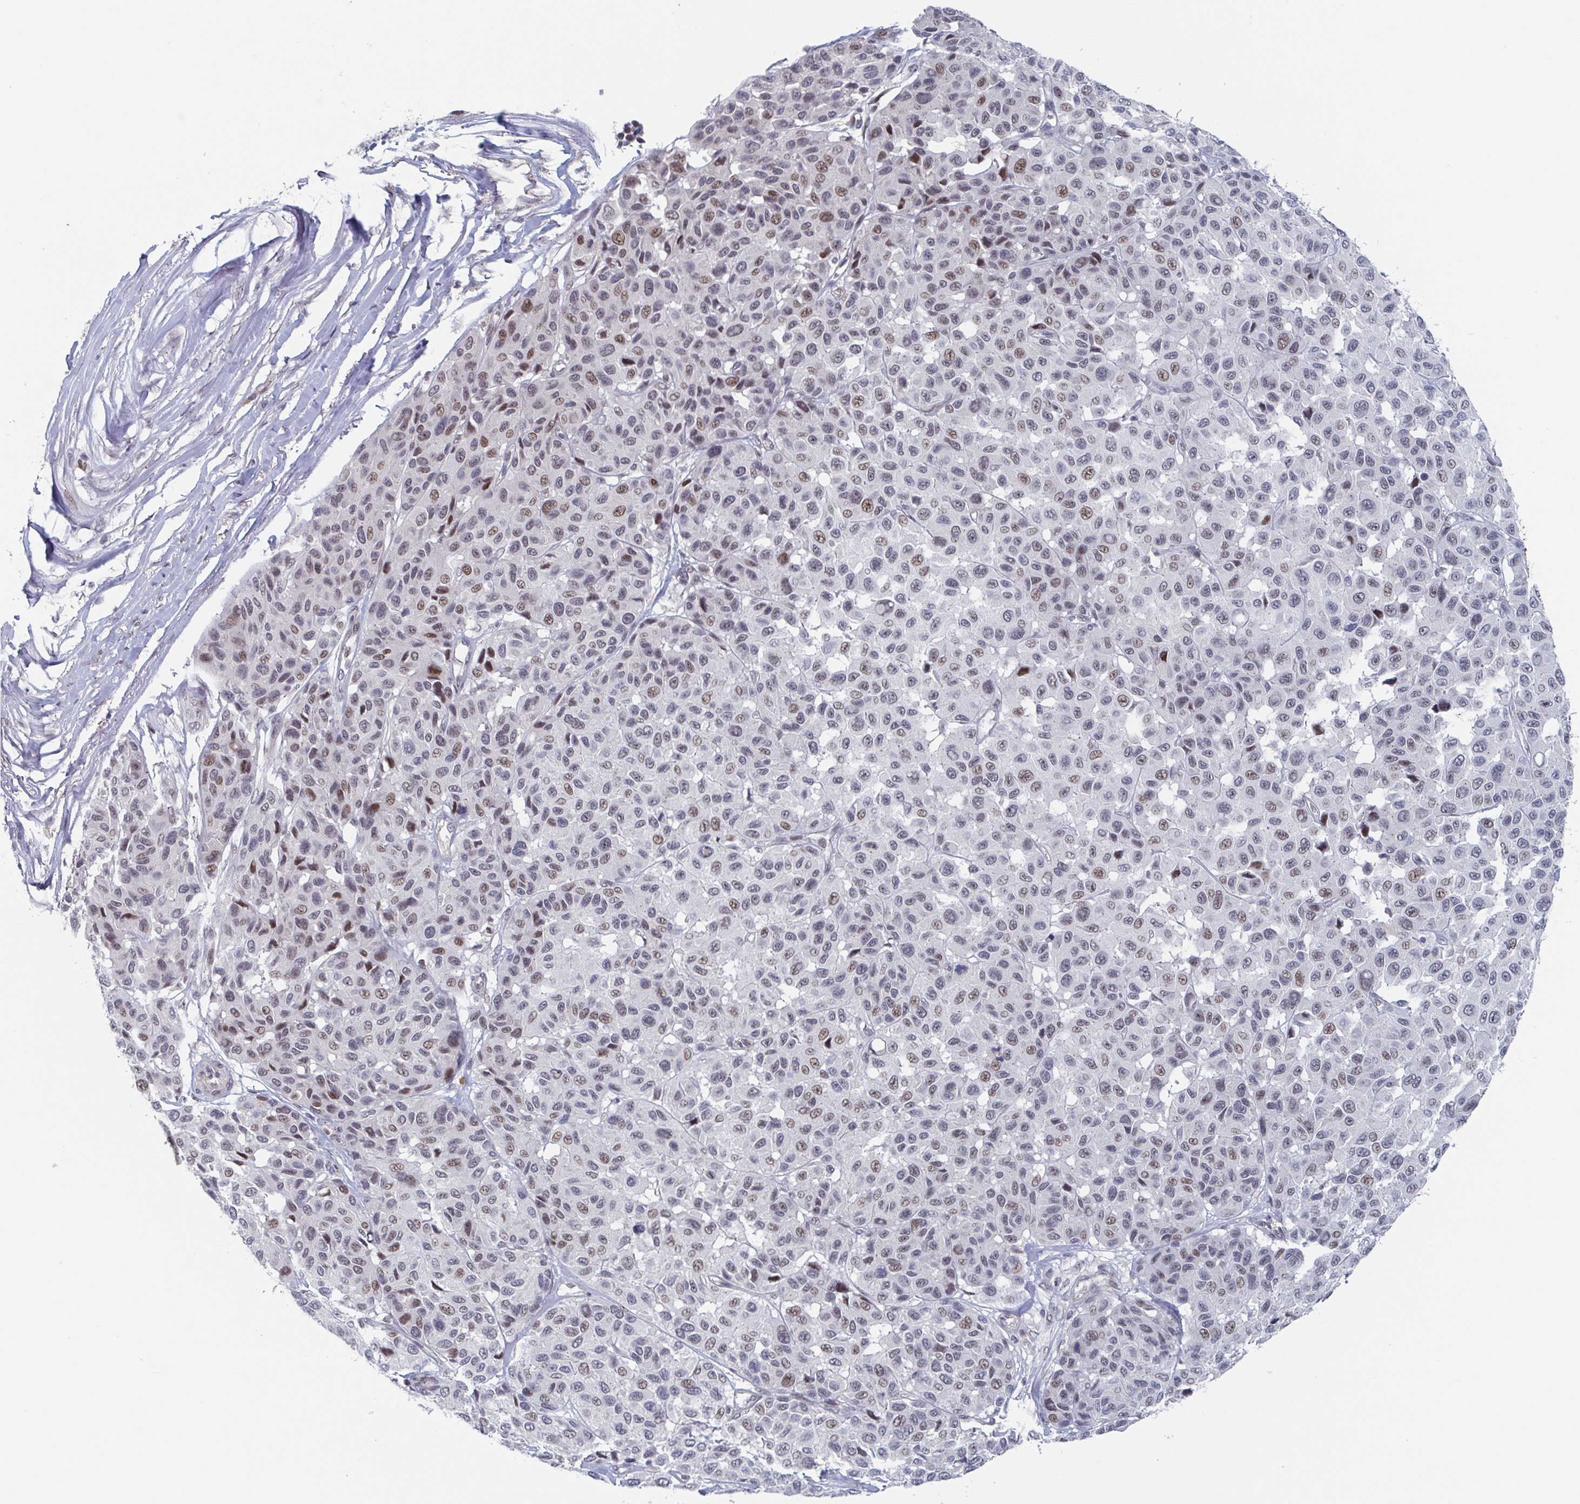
{"staining": {"intensity": "moderate", "quantity": "25%-75%", "location": "nuclear"}, "tissue": "melanoma", "cell_type": "Tumor cells", "image_type": "cancer", "snomed": [{"axis": "morphology", "description": "Malignant melanoma, NOS"}, {"axis": "topography", "description": "Skin"}], "caption": "Melanoma was stained to show a protein in brown. There is medium levels of moderate nuclear expression in about 25%-75% of tumor cells.", "gene": "RNF212", "patient": {"sex": "female", "age": 66}}